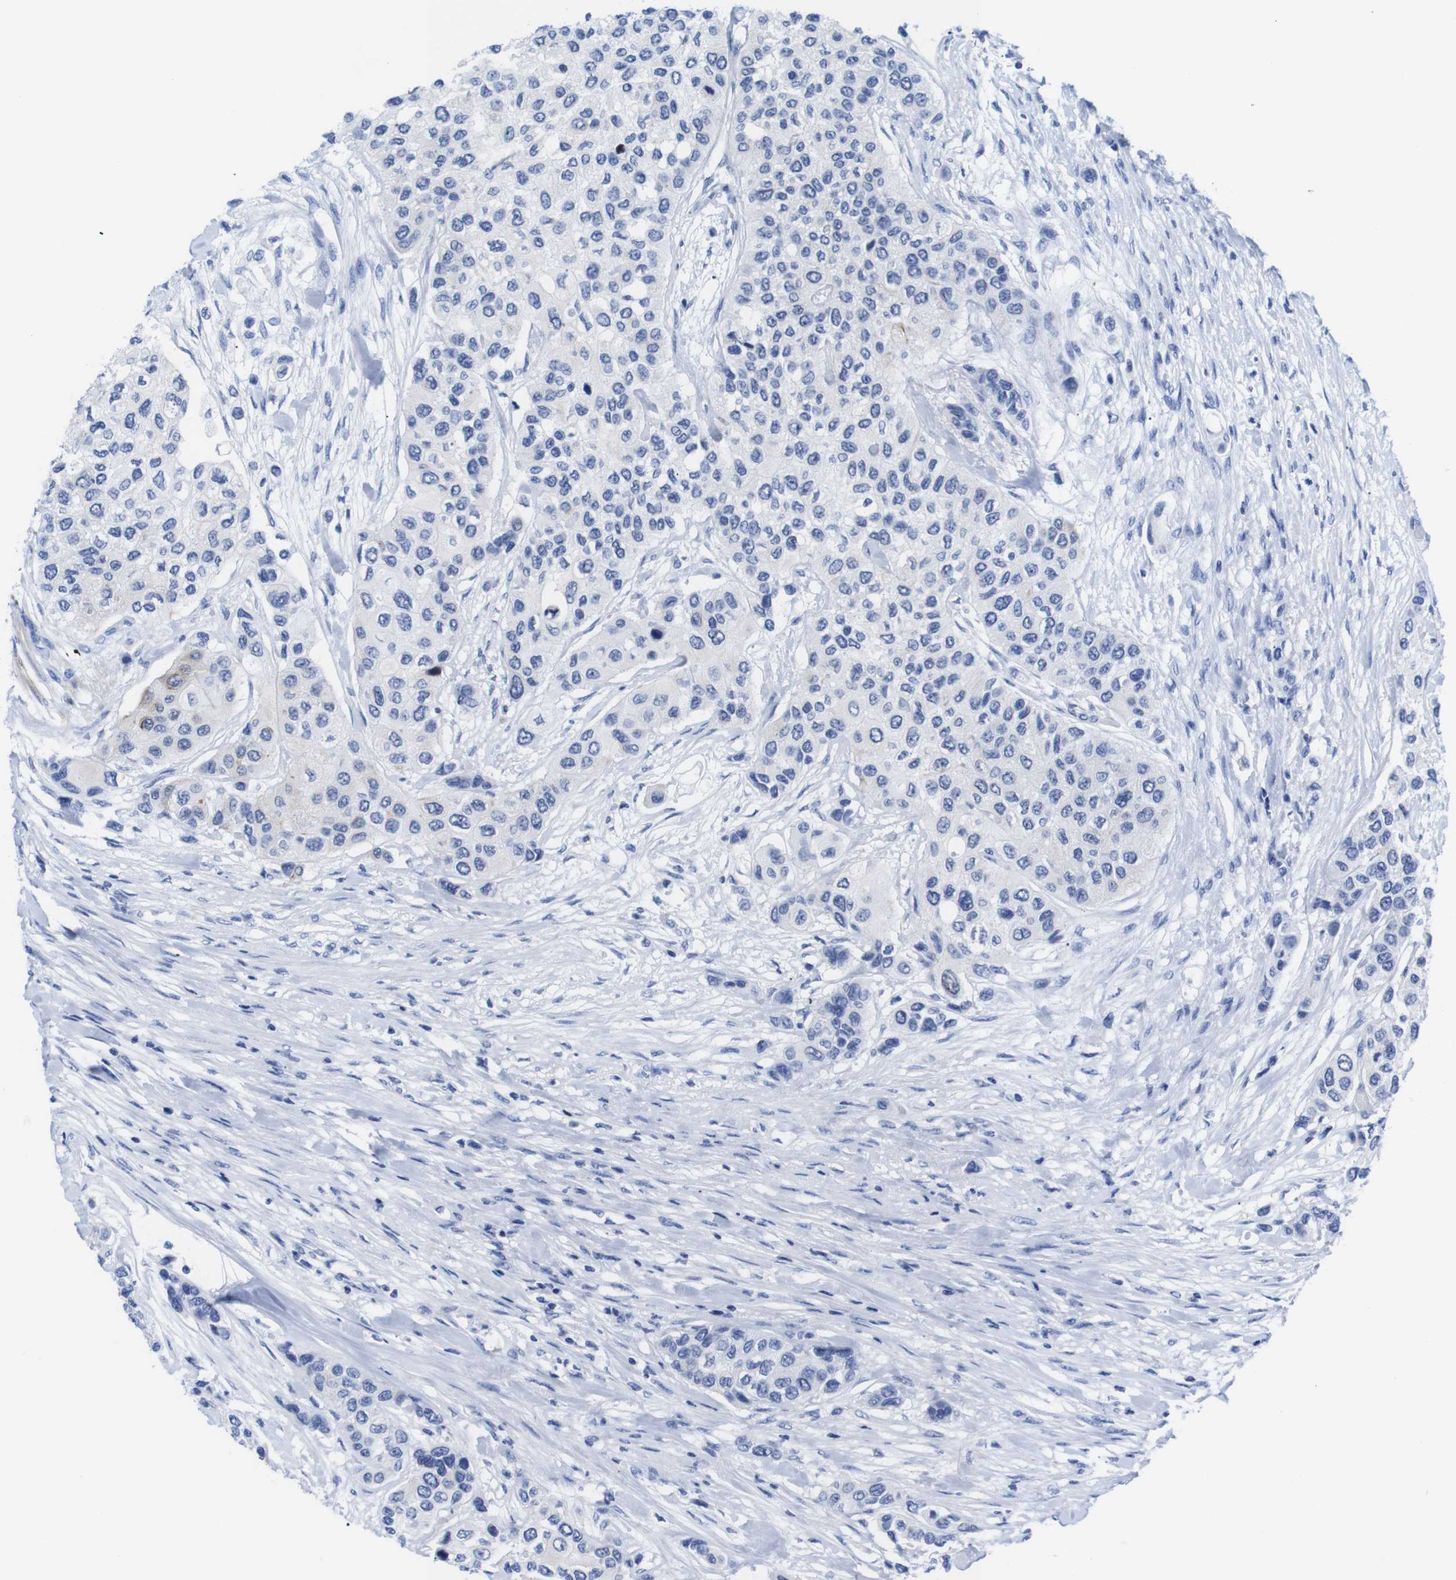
{"staining": {"intensity": "negative", "quantity": "none", "location": "none"}, "tissue": "urothelial cancer", "cell_type": "Tumor cells", "image_type": "cancer", "snomed": [{"axis": "morphology", "description": "Urothelial carcinoma, High grade"}, {"axis": "topography", "description": "Urinary bladder"}], "caption": "Immunohistochemical staining of human urothelial cancer displays no significant positivity in tumor cells. (Stains: DAB immunohistochemistry with hematoxylin counter stain, Microscopy: brightfield microscopy at high magnification).", "gene": "LRRC55", "patient": {"sex": "female", "age": 56}}